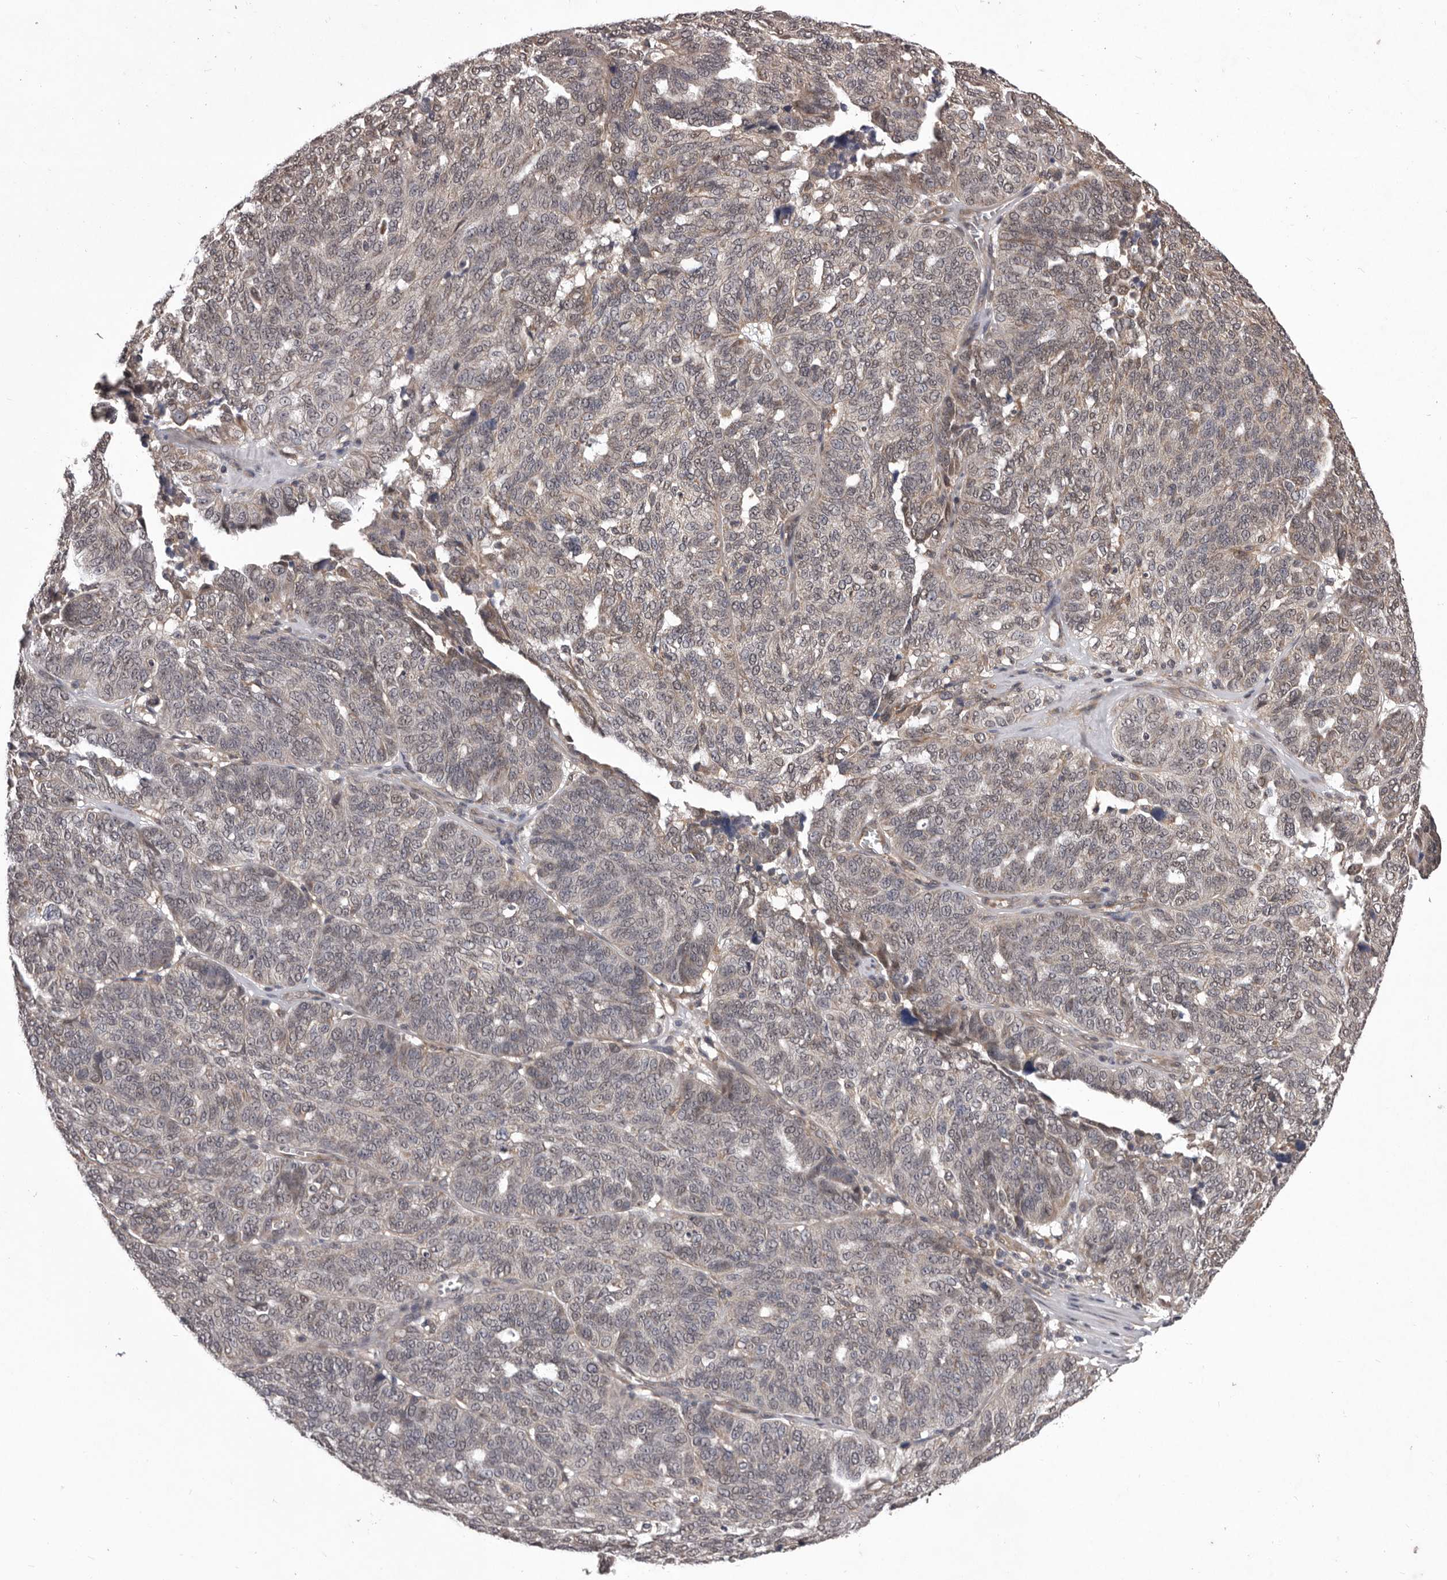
{"staining": {"intensity": "weak", "quantity": "<25%", "location": "cytoplasmic/membranous"}, "tissue": "ovarian cancer", "cell_type": "Tumor cells", "image_type": "cancer", "snomed": [{"axis": "morphology", "description": "Cystadenocarcinoma, serous, NOS"}, {"axis": "topography", "description": "Ovary"}], "caption": "Tumor cells show no significant protein expression in ovarian cancer.", "gene": "CELF3", "patient": {"sex": "female", "age": 59}}